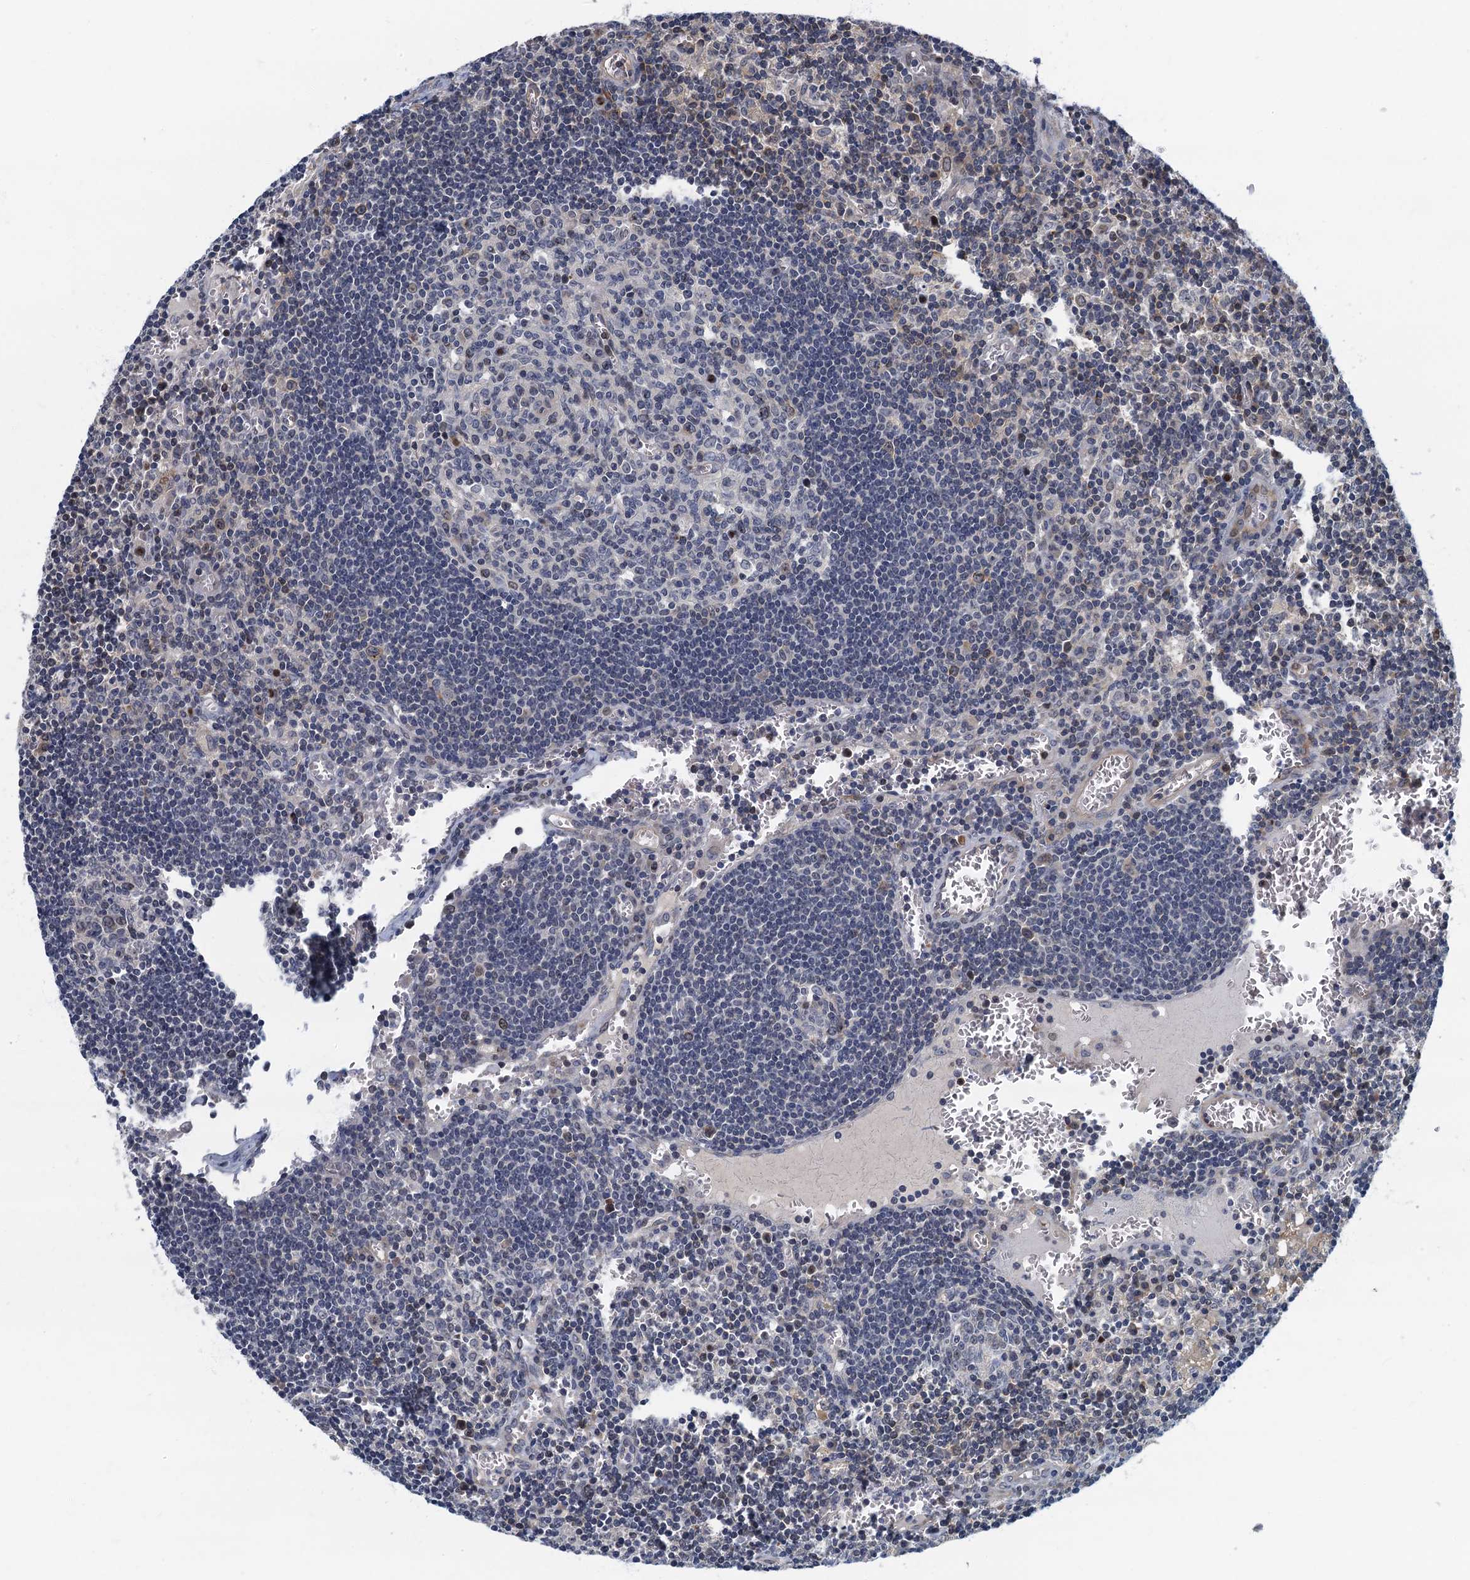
{"staining": {"intensity": "negative", "quantity": "none", "location": "none"}, "tissue": "lymph node", "cell_type": "Germinal center cells", "image_type": "normal", "snomed": [{"axis": "morphology", "description": "Normal tissue, NOS"}, {"axis": "topography", "description": "Lymph node"}], "caption": "Immunohistochemistry (IHC) image of normal lymph node: lymph node stained with DAB reveals no significant protein staining in germinal center cells.", "gene": "CKAP2L", "patient": {"sex": "female", "age": 73}}